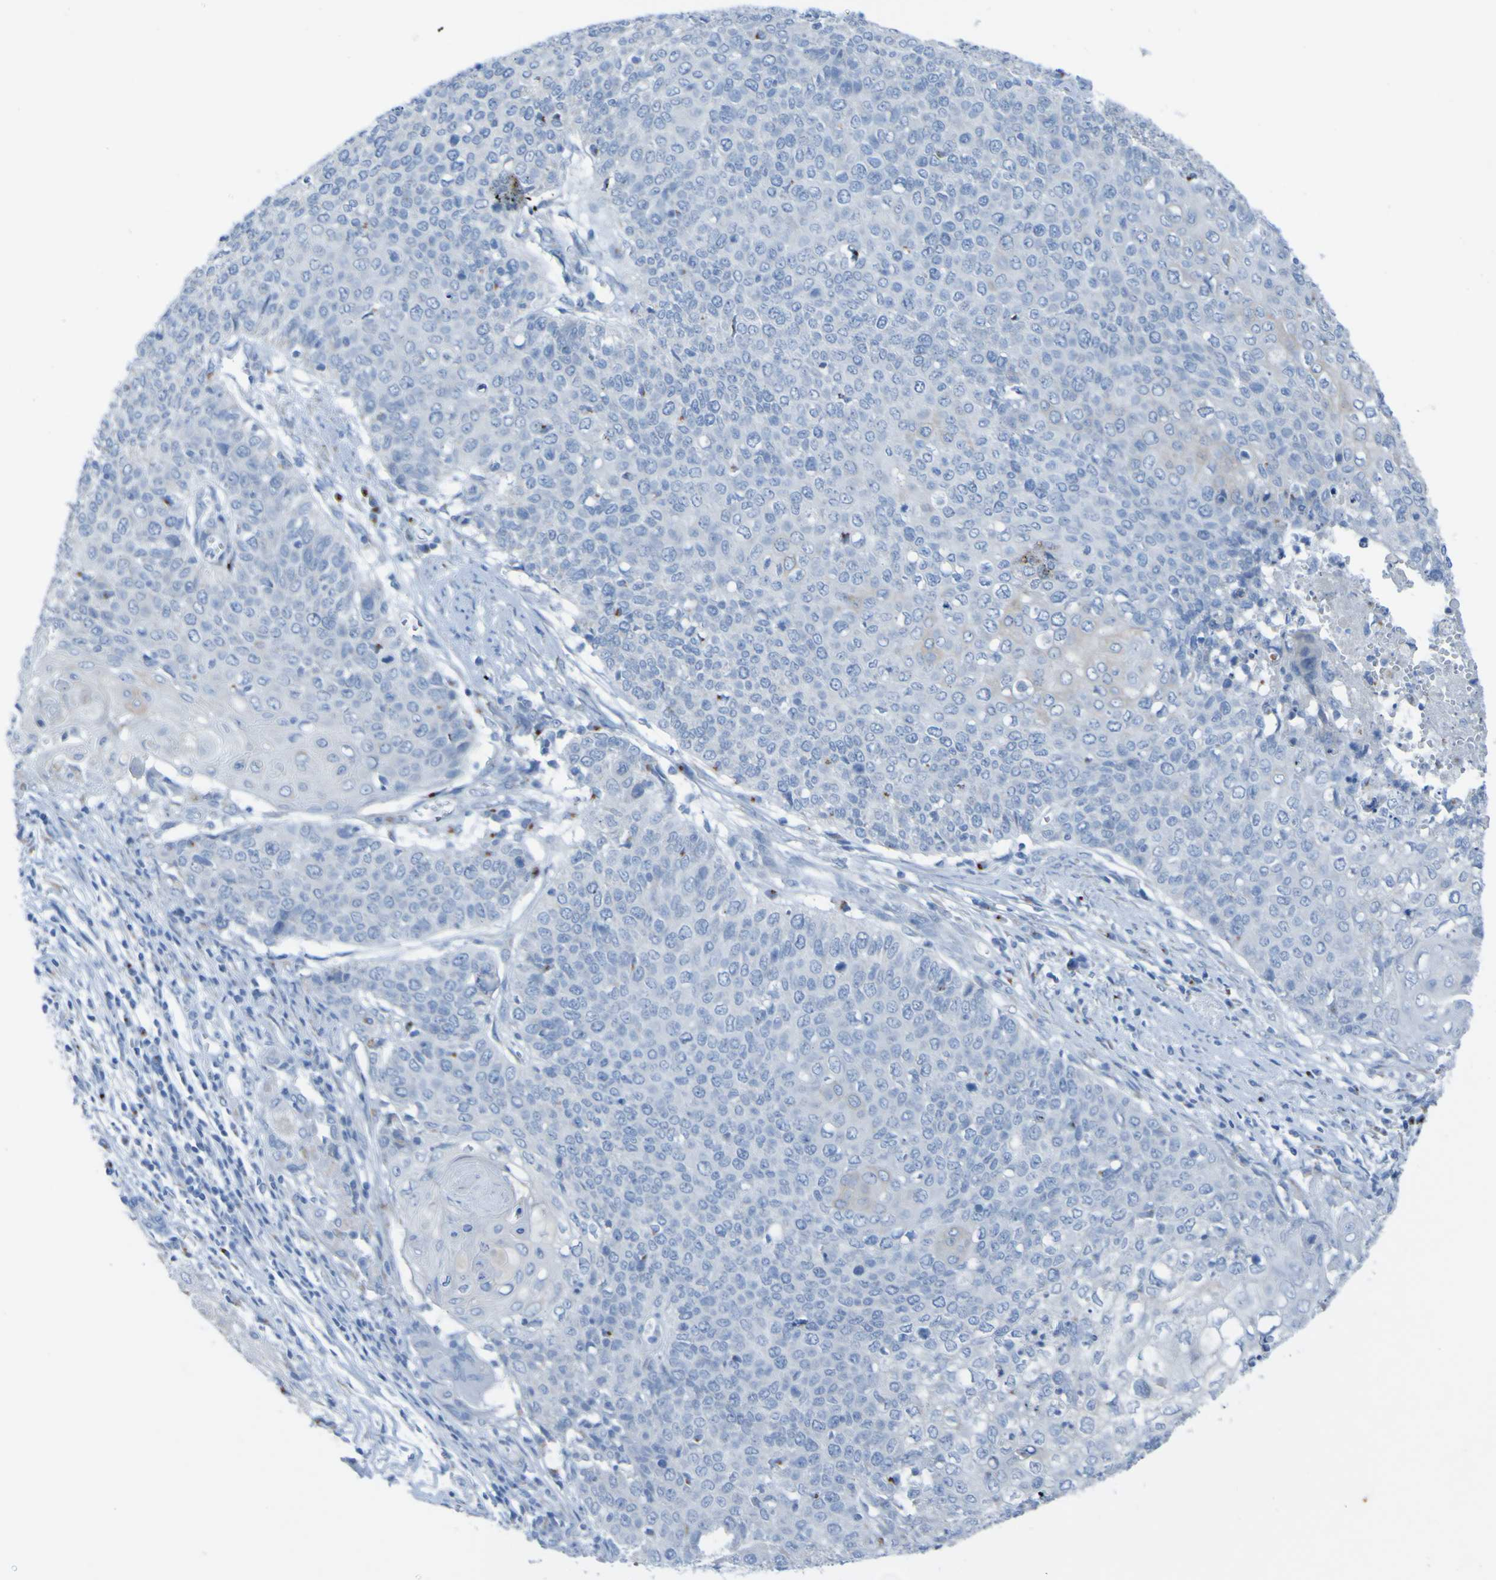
{"staining": {"intensity": "negative", "quantity": "none", "location": "none"}, "tissue": "cervical cancer", "cell_type": "Tumor cells", "image_type": "cancer", "snomed": [{"axis": "morphology", "description": "Squamous cell carcinoma, NOS"}, {"axis": "topography", "description": "Cervix"}], "caption": "High power microscopy histopathology image of an immunohistochemistry micrograph of cervical cancer (squamous cell carcinoma), revealing no significant expression in tumor cells.", "gene": "ACMSD", "patient": {"sex": "female", "age": 39}}